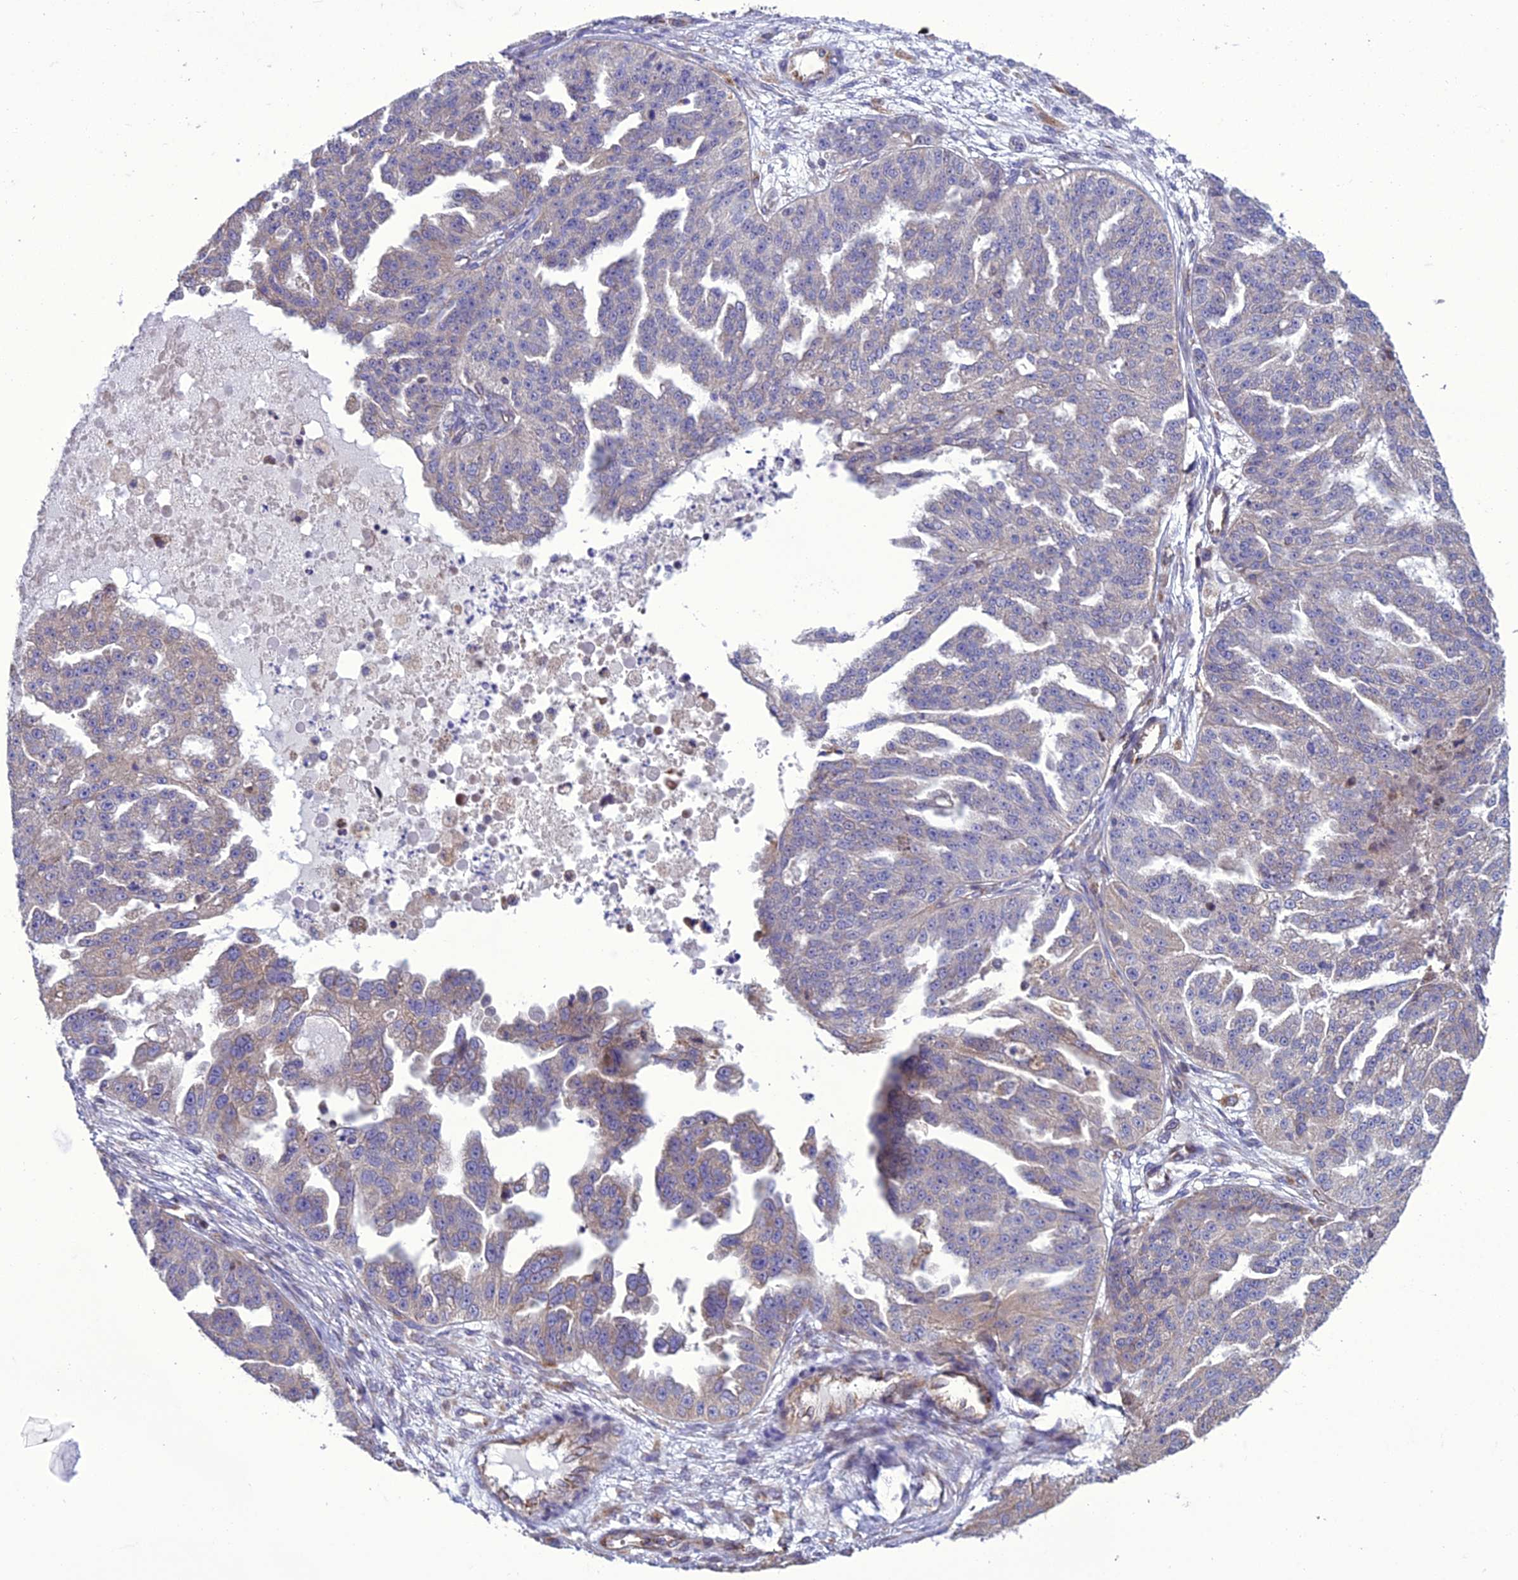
{"staining": {"intensity": "weak", "quantity": "<25%", "location": "cytoplasmic/membranous"}, "tissue": "ovarian cancer", "cell_type": "Tumor cells", "image_type": "cancer", "snomed": [{"axis": "morphology", "description": "Cystadenocarcinoma, serous, NOS"}, {"axis": "topography", "description": "Ovary"}], "caption": "Immunohistochemistry (IHC) image of neoplastic tissue: human ovarian cancer (serous cystadenocarcinoma) stained with DAB (3,3'-diaminobenzidine) demonstrates no significant protein expression in tumor cells.", "gene": "GIMAP1", "patient": {"sex": "female", "age": 58}}